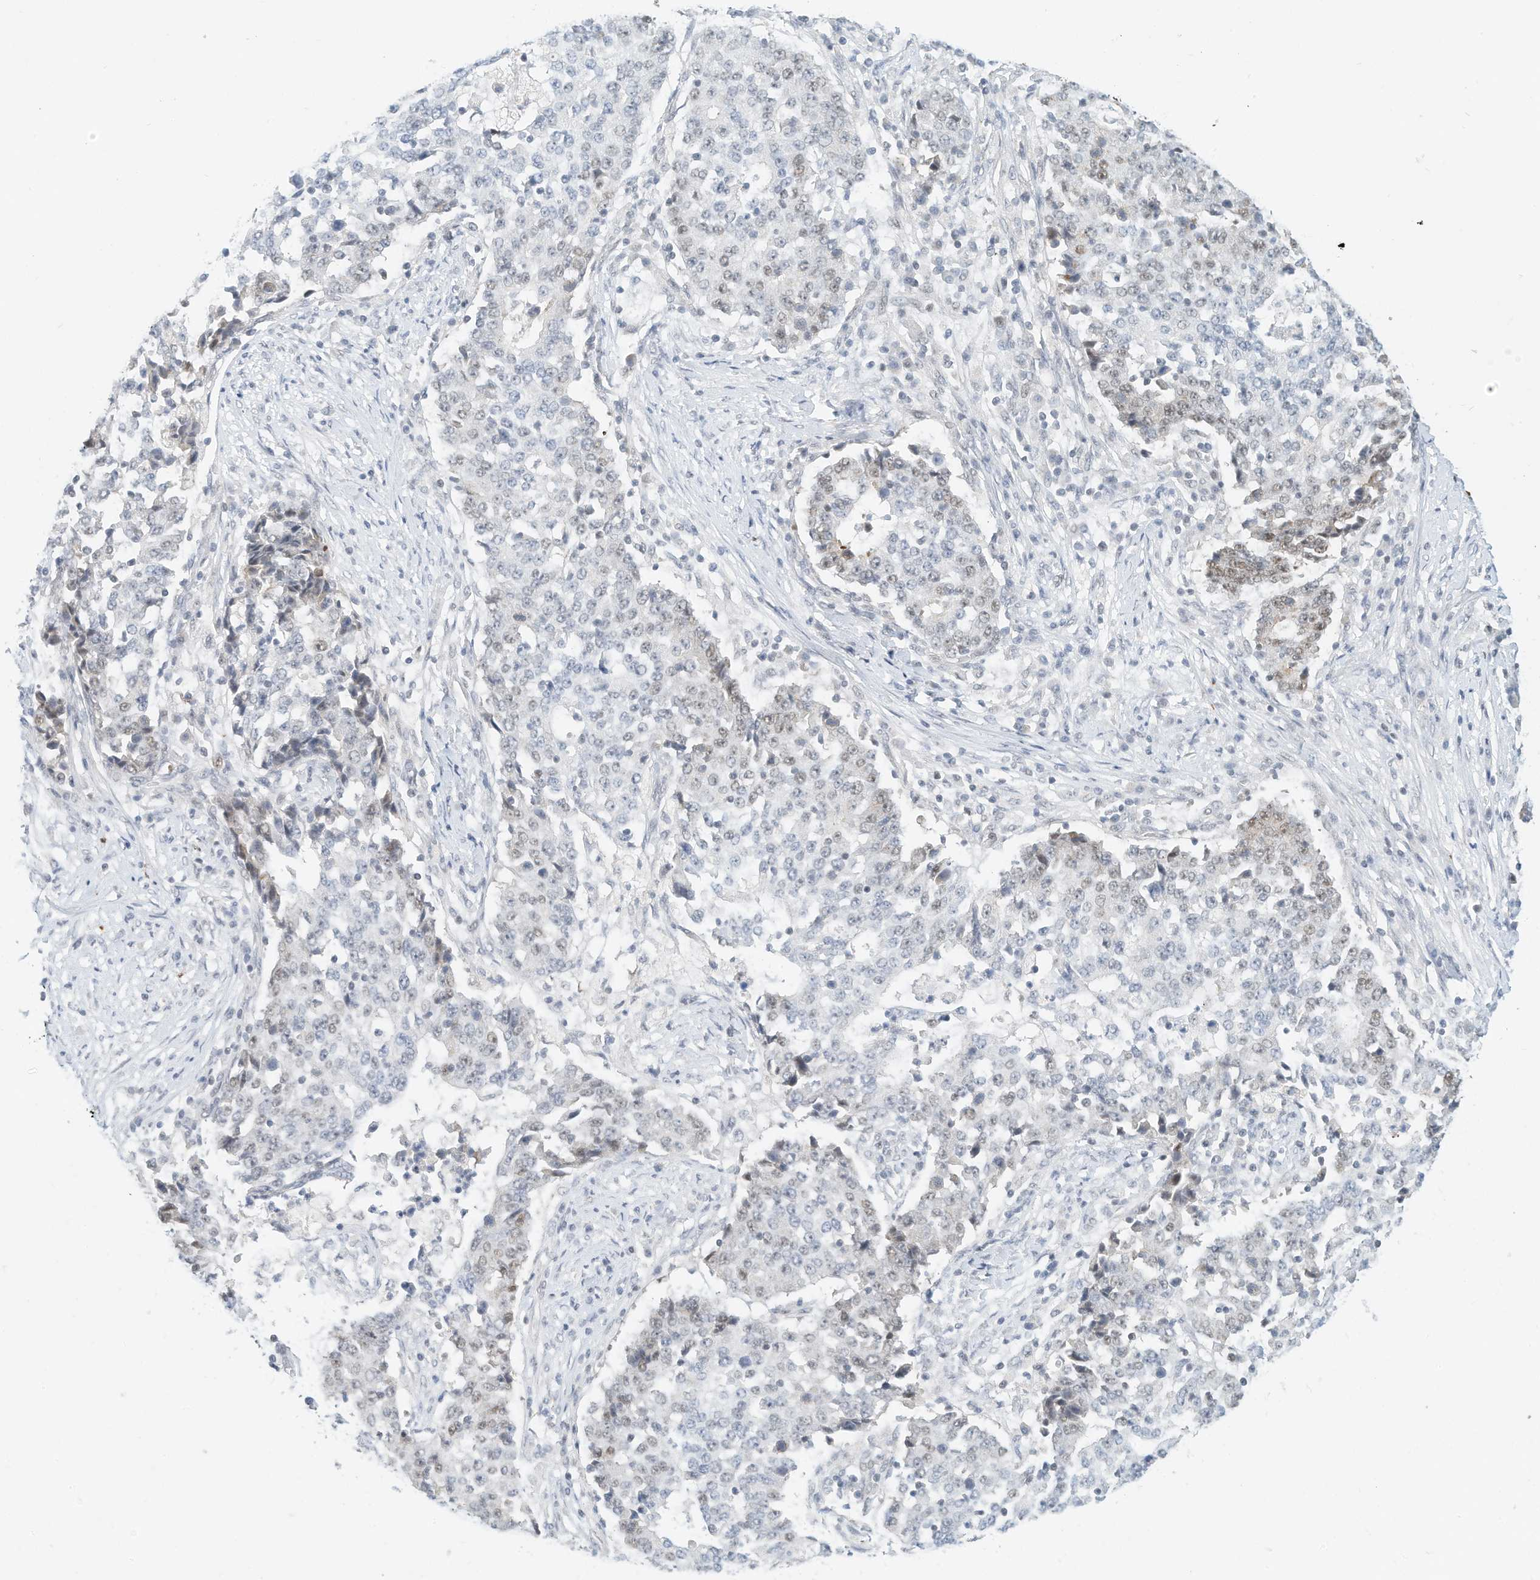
{"staining": {"intensity": "weak", "quantity": "<25%", "location": "nuclear"}, "tissue": "stomach cancer", "cell_type": "Tumor cells", "image_type": "cancer", "snomed": [{"axis": "morphology", "description": "Adenocarcinoma, NOS"}, {"axis": "topography", "description": "Stomach"}], "caption": "An immunohistochemistry (IHC) histopathology image of stomach cancer is shown. There is no staining in tumor cells of stomach cancer.", "gene": "OGT", "patient": {"sex": "male", "age": 59}}